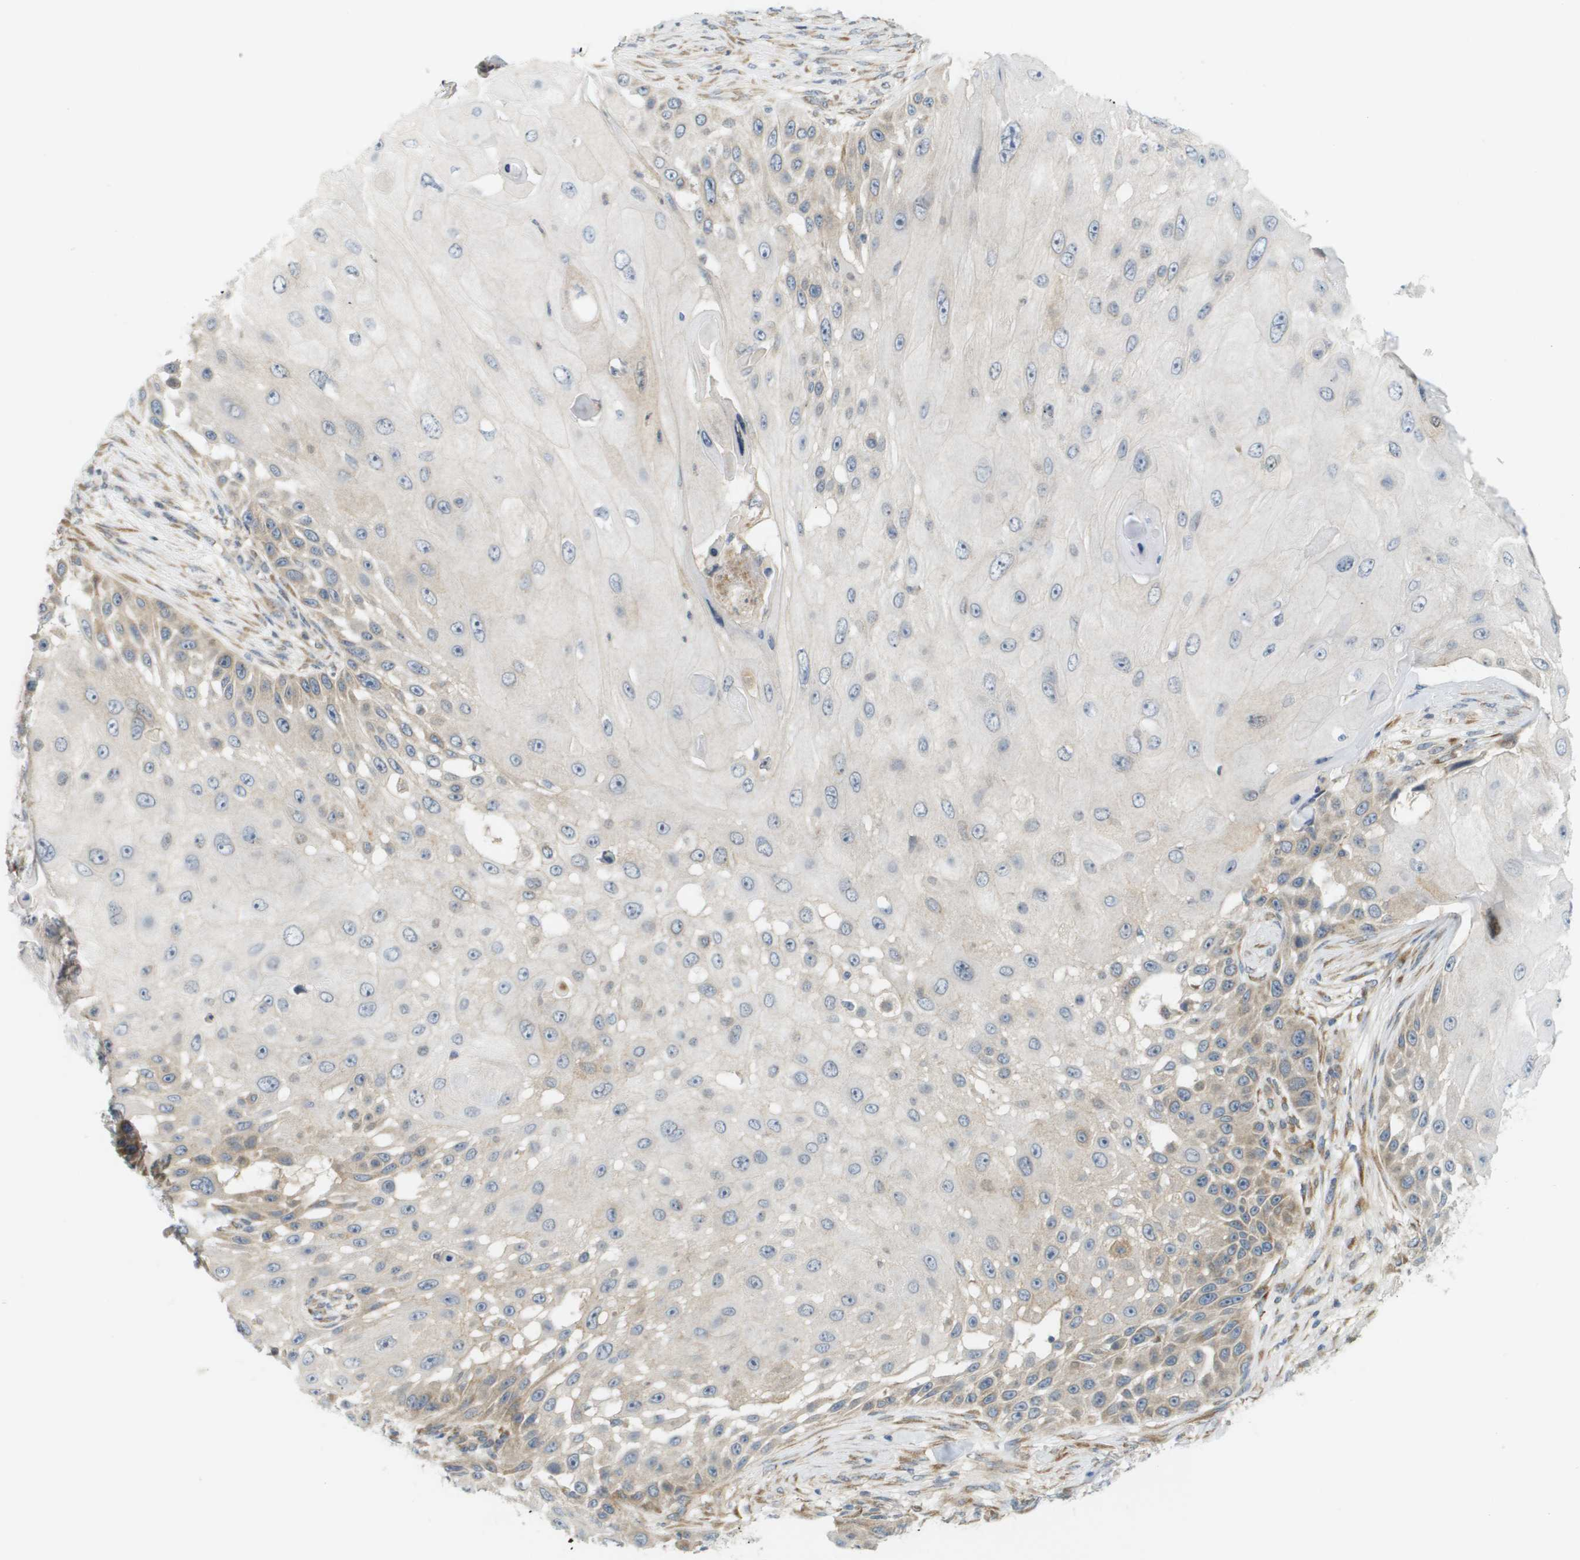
{"staining": {"intensity": "weak", "quantity": "<25%", "location": "cytoplasmic/membranous"}, "tissue": "skin cancer", "cell_type": "Tumor cells", "image_type": "cancer", "snomed": [{"axis": "morphology", "description": "Squamous cell carcinoma, NOS"}, {"axis": "topography", "description": "Skin"}], "caption": "An IHC photomicrograph of skin cancer is shown. There is no staining in tumor cells of skin cancer.", "gene": "PROC", "patient": {"sex": "female", "age": 44}}